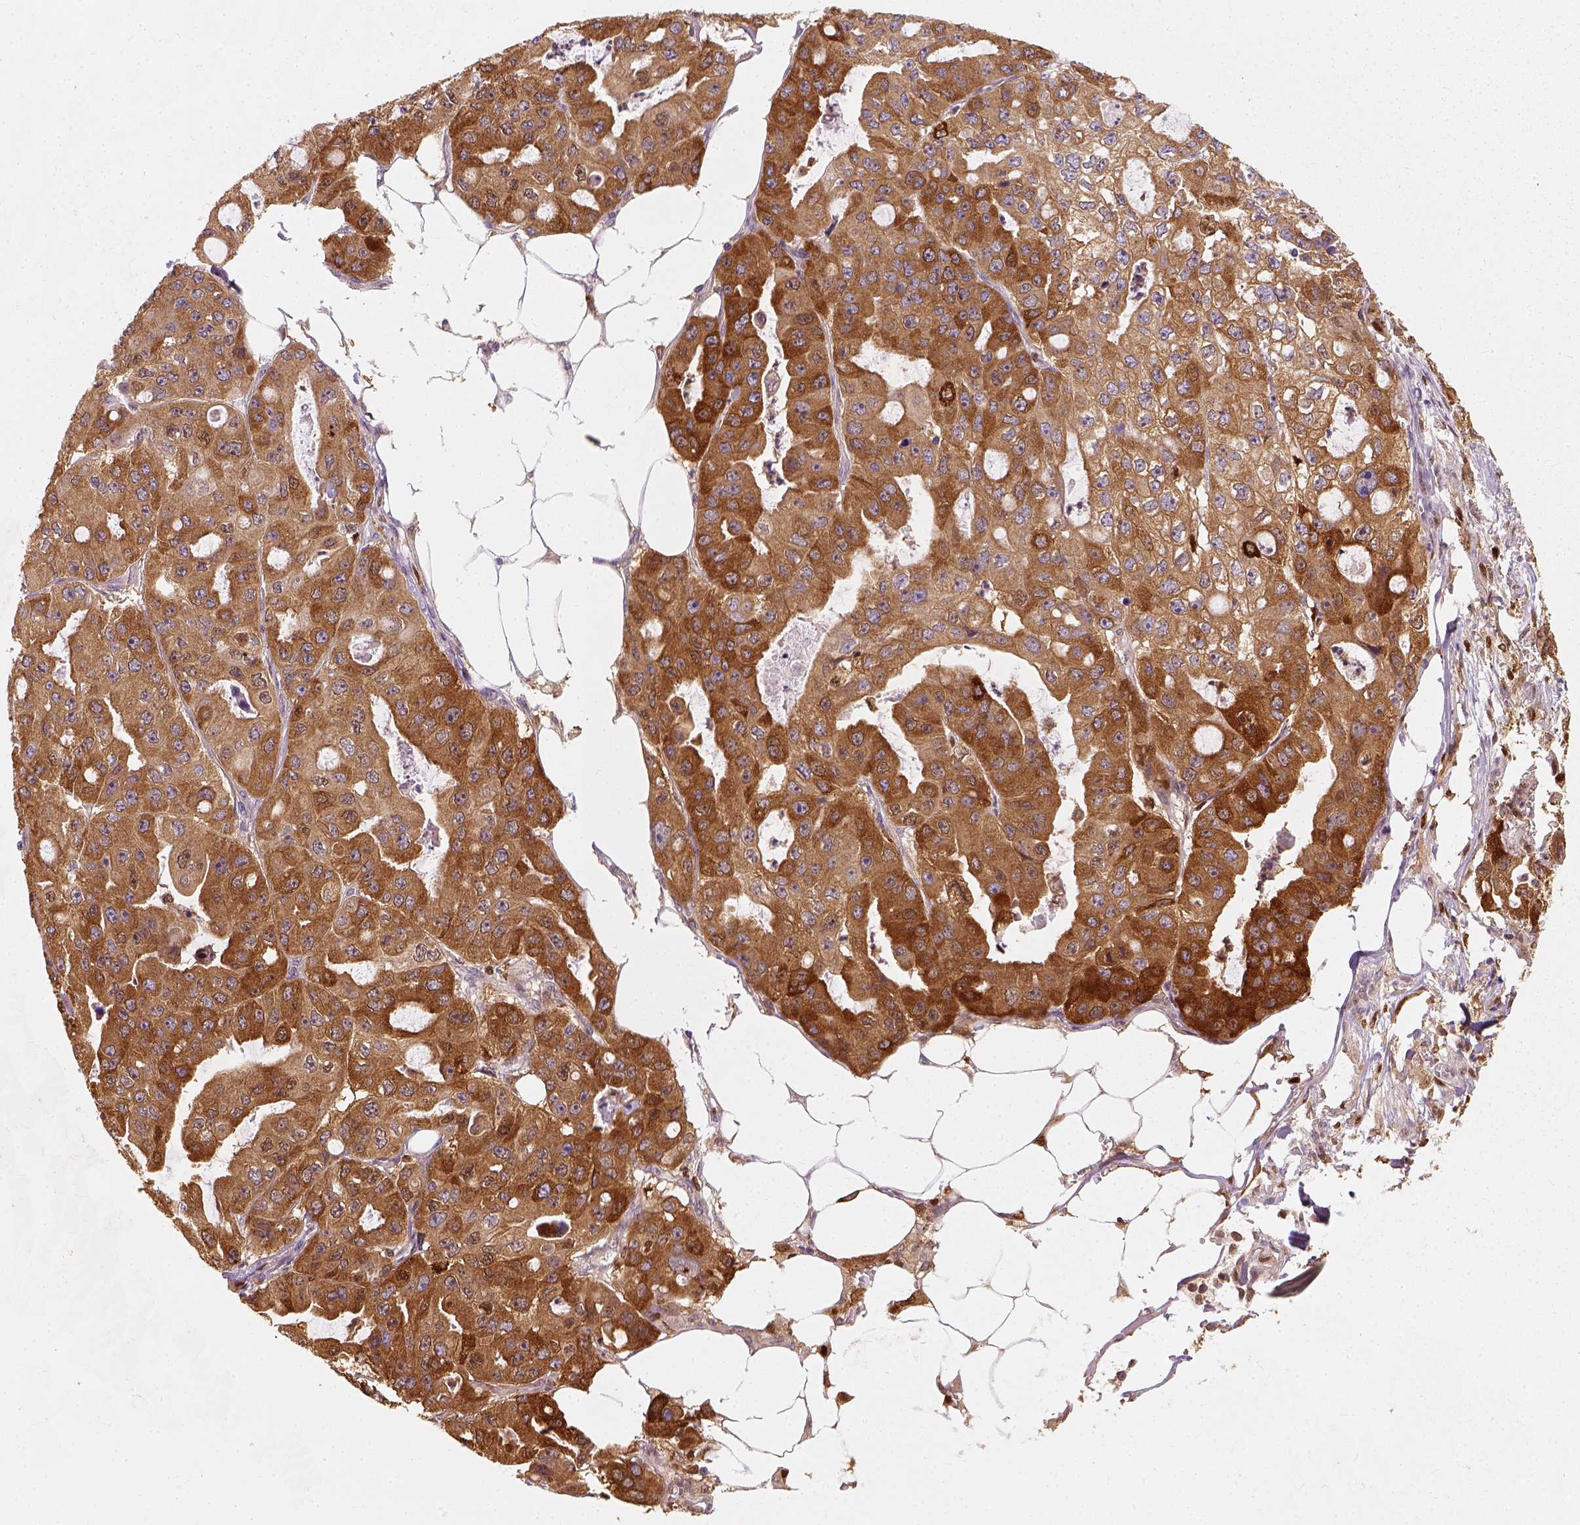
{"staining": {"intensity": "strong", "quantity": ">75%", "location": "cytoplasmic/membranous"}, "tissue": "ovarian cancer", "cell_type": "Tumor cells", "image_type": "cancer", "snomed": [{"axis": "morphology", "description": "Cystadenocarcinoma, serous, NOS"}, {"axis": "topography", "description": "Ovary"}], "caption": "Immunohistochemistry (IHC) of human serous cystadenocarcinoma (ovarian) displays high levels of strong cytoplasmic/membranous expression in approximately >75% of tumor cells. (Stains: DAB (3,3'-diaminobenzidine) in brown, nuclei in blue, Microscopy: brightfield microscopy at high magnification).", "gene": "SQSTM1", "patient": {"sex": "female", "age": 56}}